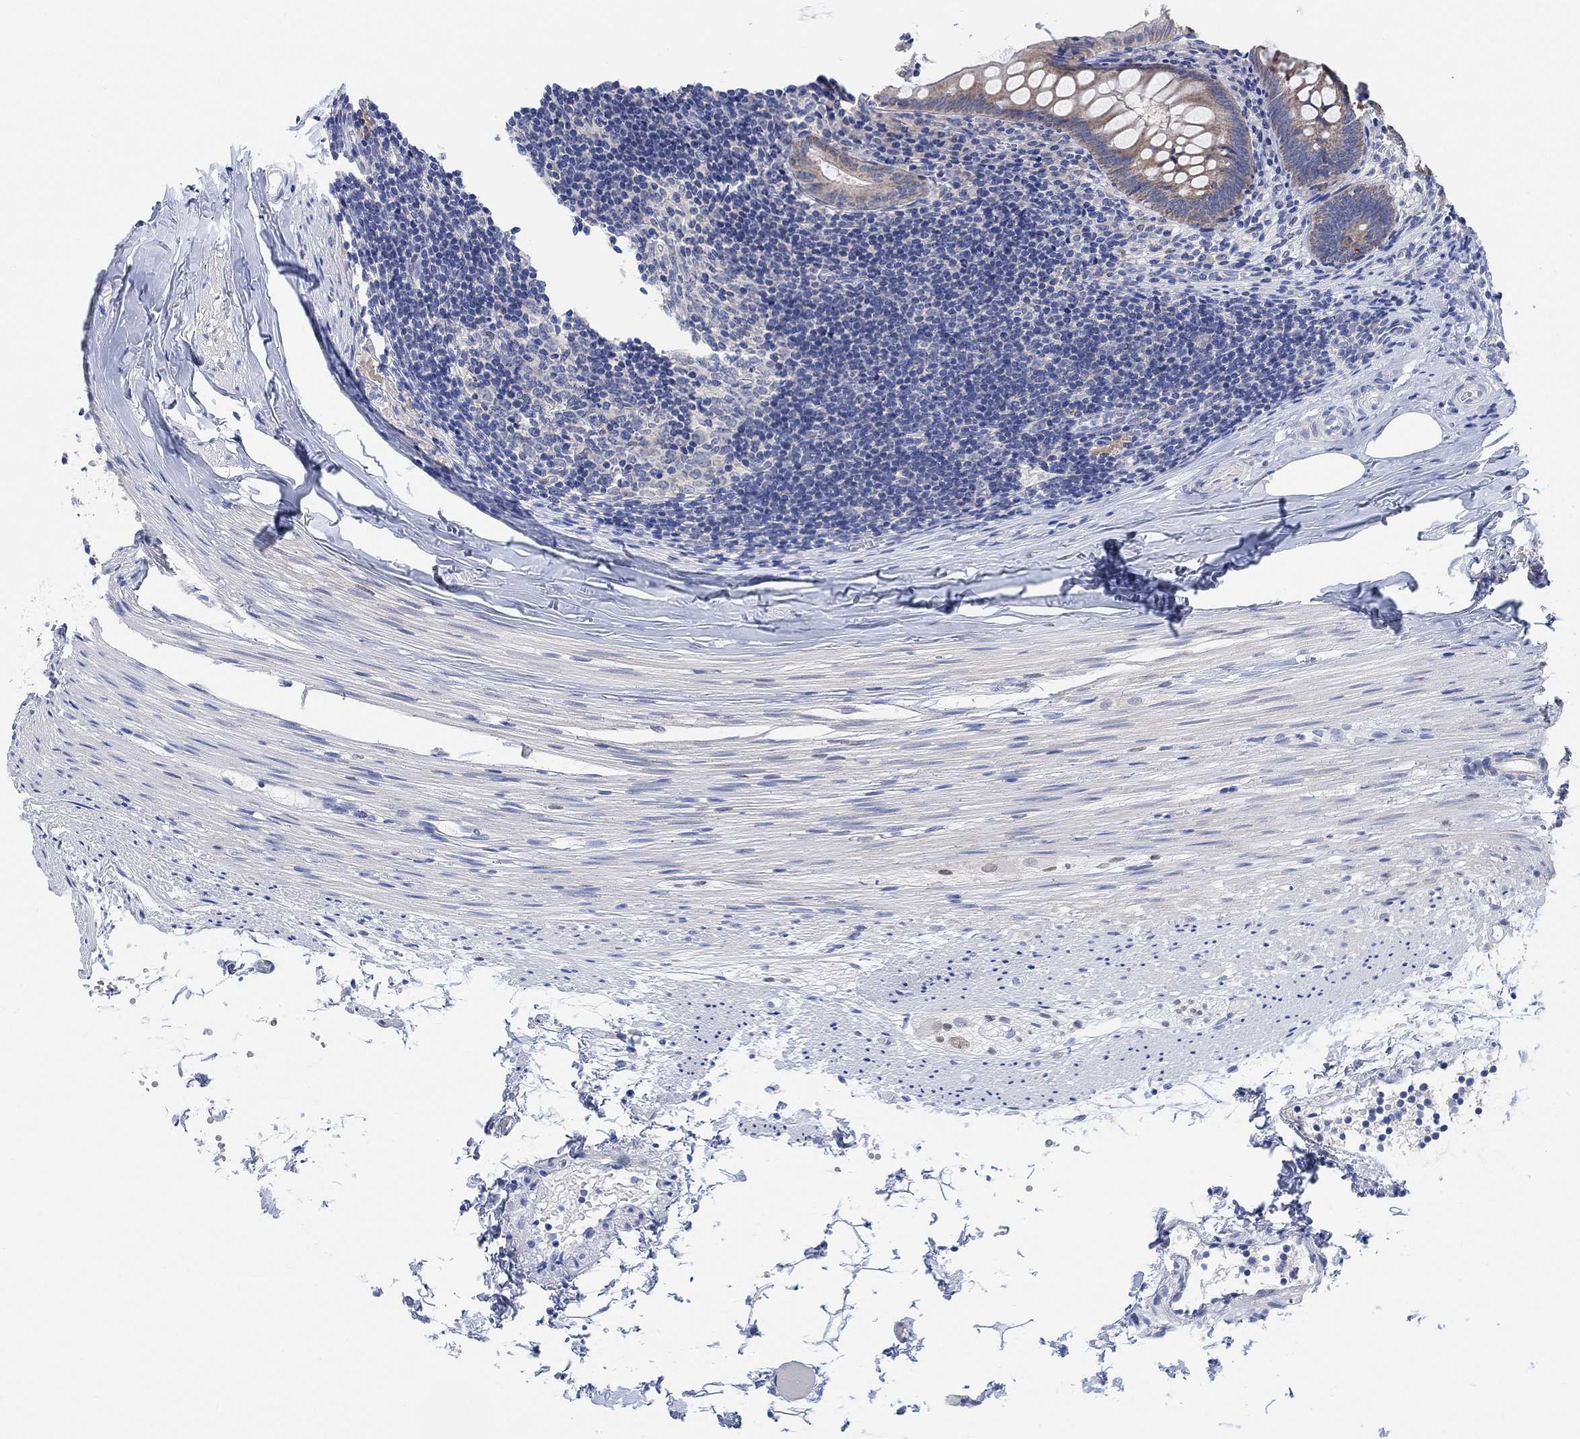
{"staining": {"intensity": "moderate", "quantity": "25%-75%", "location": "cytoplasmic/membranous"}, "tissue": "appendix", "cell_type": "Glandular cells", "image_type": "normal", "snomed": [{"axis": "morphology", "description": "Normal tissue, NOS"}, {"axis": "topography", "description": "Appendix"}], "caption": "A high-resolution photomicrograph shows IHC staining of unremarkable appendix, which demonstrates moderate cytoplasmic/membranous expression in approximately 25%-75% of glandular cells.", "gene": "RIMS1", "patient": {"sex": "female", "age": 23}}